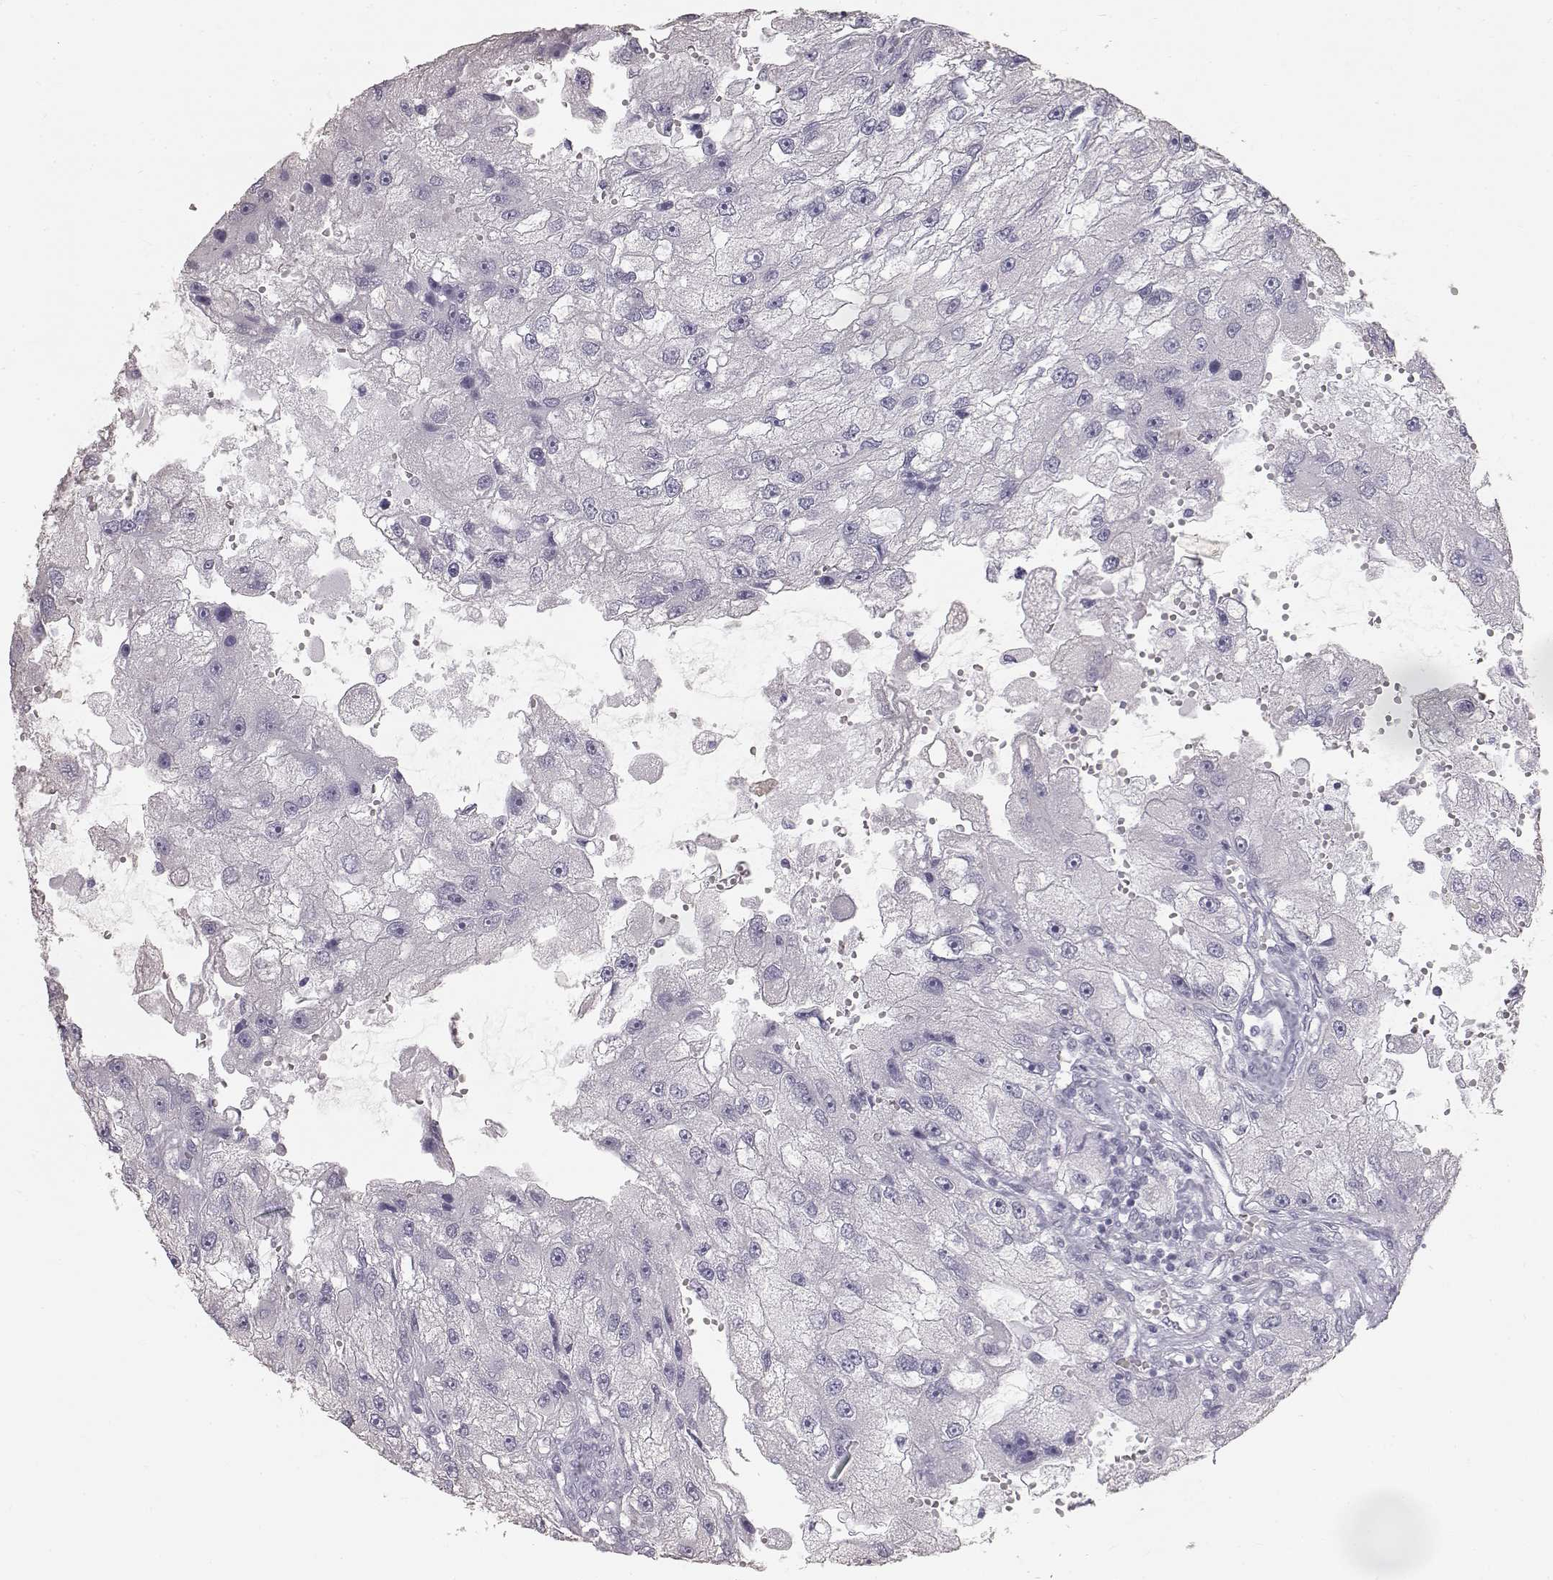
{"staining": {"intensity": "negative", "quantity": "none", "location": "none"}, "tissue": "renal cancer", "cell_type": "Tumor cells", "image_type": "cancer", "snomed": [{"axis": "morphology", "description": "Adenocarcinoma, NOS"}, {"axis": "topography", "description": "Kidney"}], "caption": "The immunohistochemistry (IHC) image has no significant staining in tumor cells of renal cancer tissue. Nuclei are stained in blue.", "gene": "KRT33A", "patient": {"sex": "male", "age": 63}}